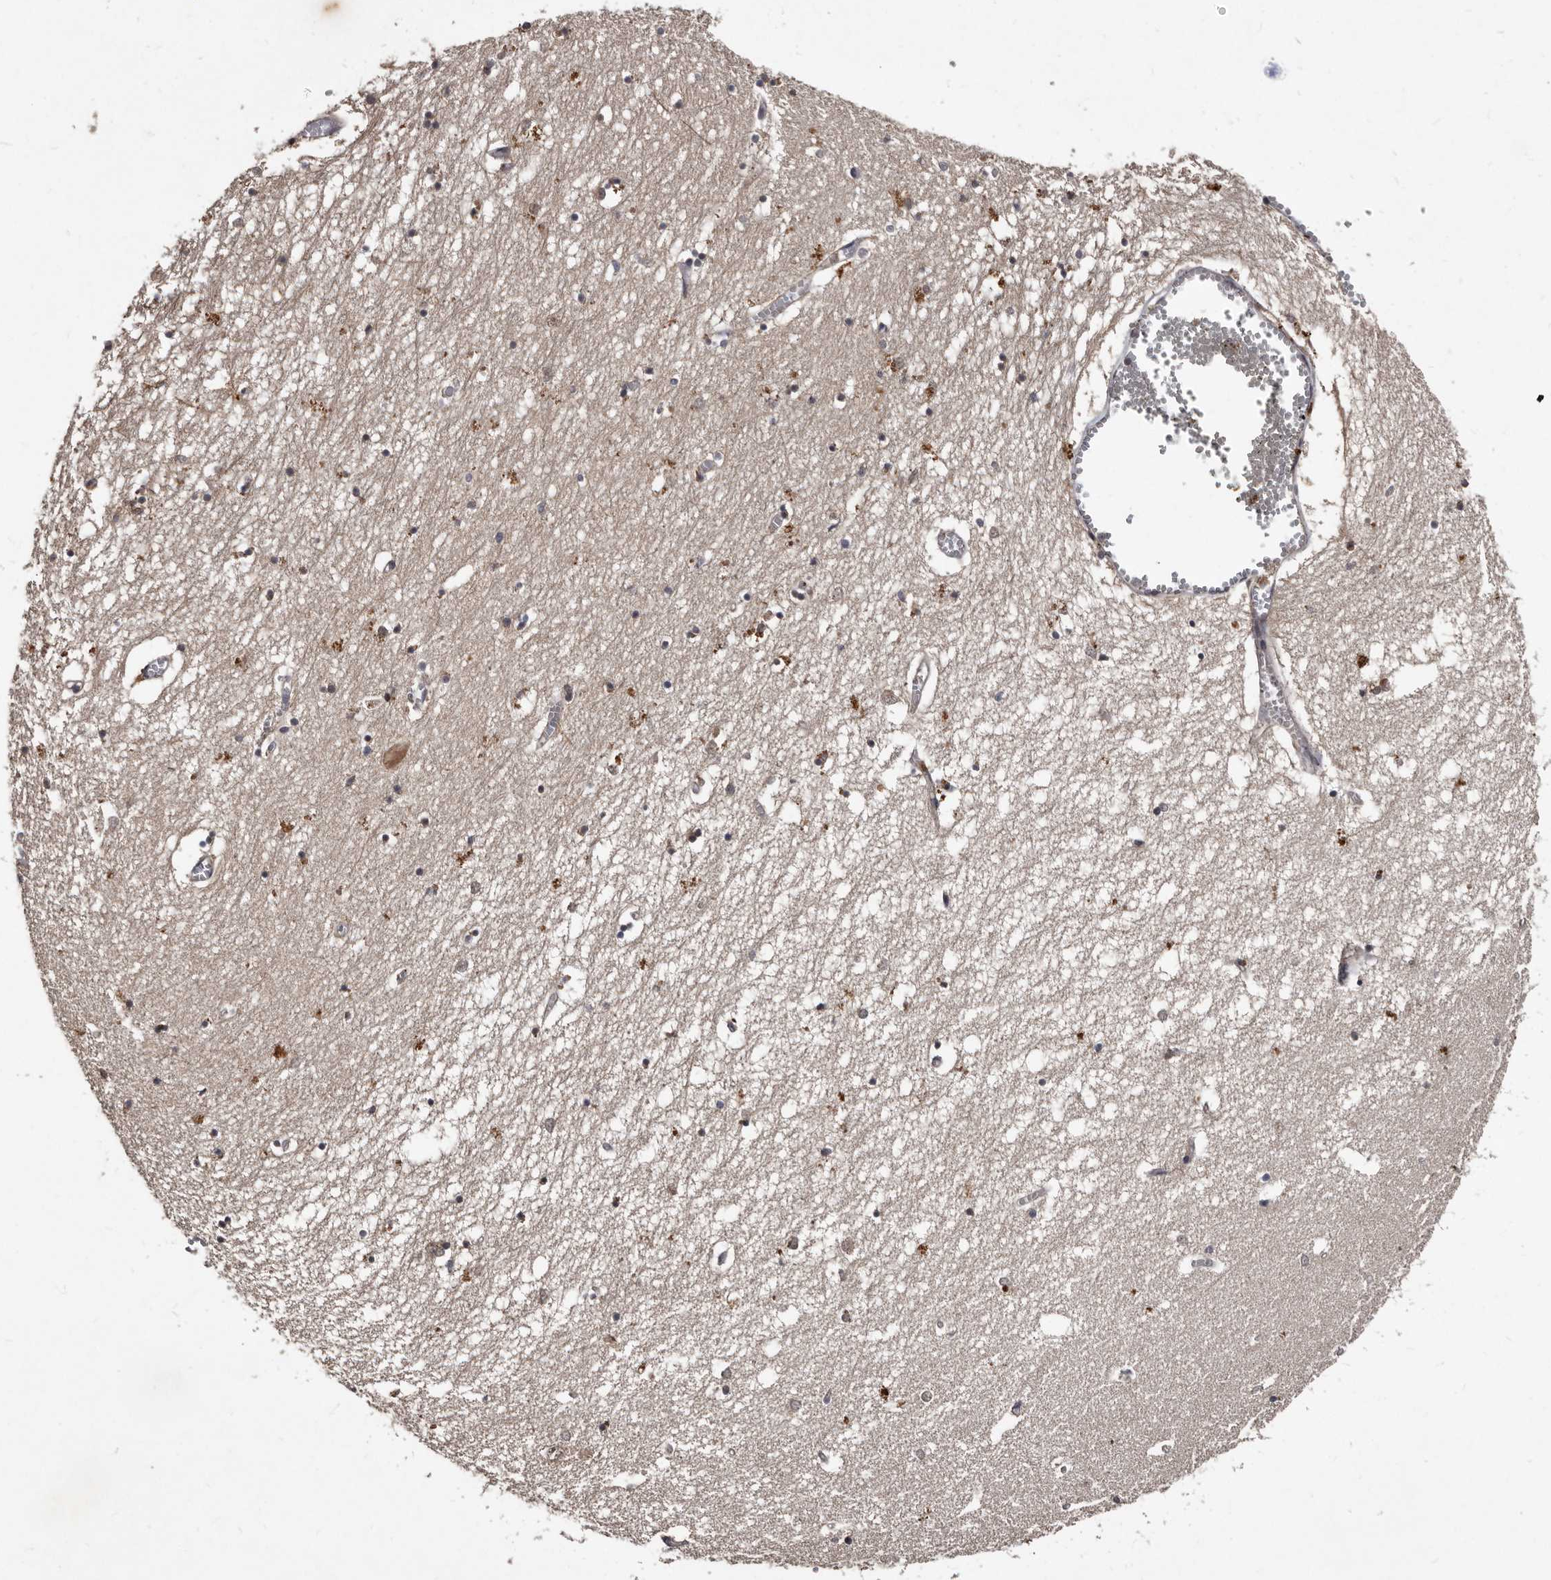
{"staining": {"intensity": "moderate", "quantity": "<25%", "location": "cytoplasmic/membranous"}, "tissue": "hippocampus", "cell_type": "Glial cells", "image_type": "normal", "snomed": [{"axis": "morphology", "description": "Normal tissue, NOS"}, {"axis": "topography", "description": "Hippocampus"}], "caption": "Normal hippocampus reveals moderate cytoplasmic/membranous staining in approximately <25% of glial cells.", "gene": "PMVK", "patient": {"sex": "male", "age": 70}}